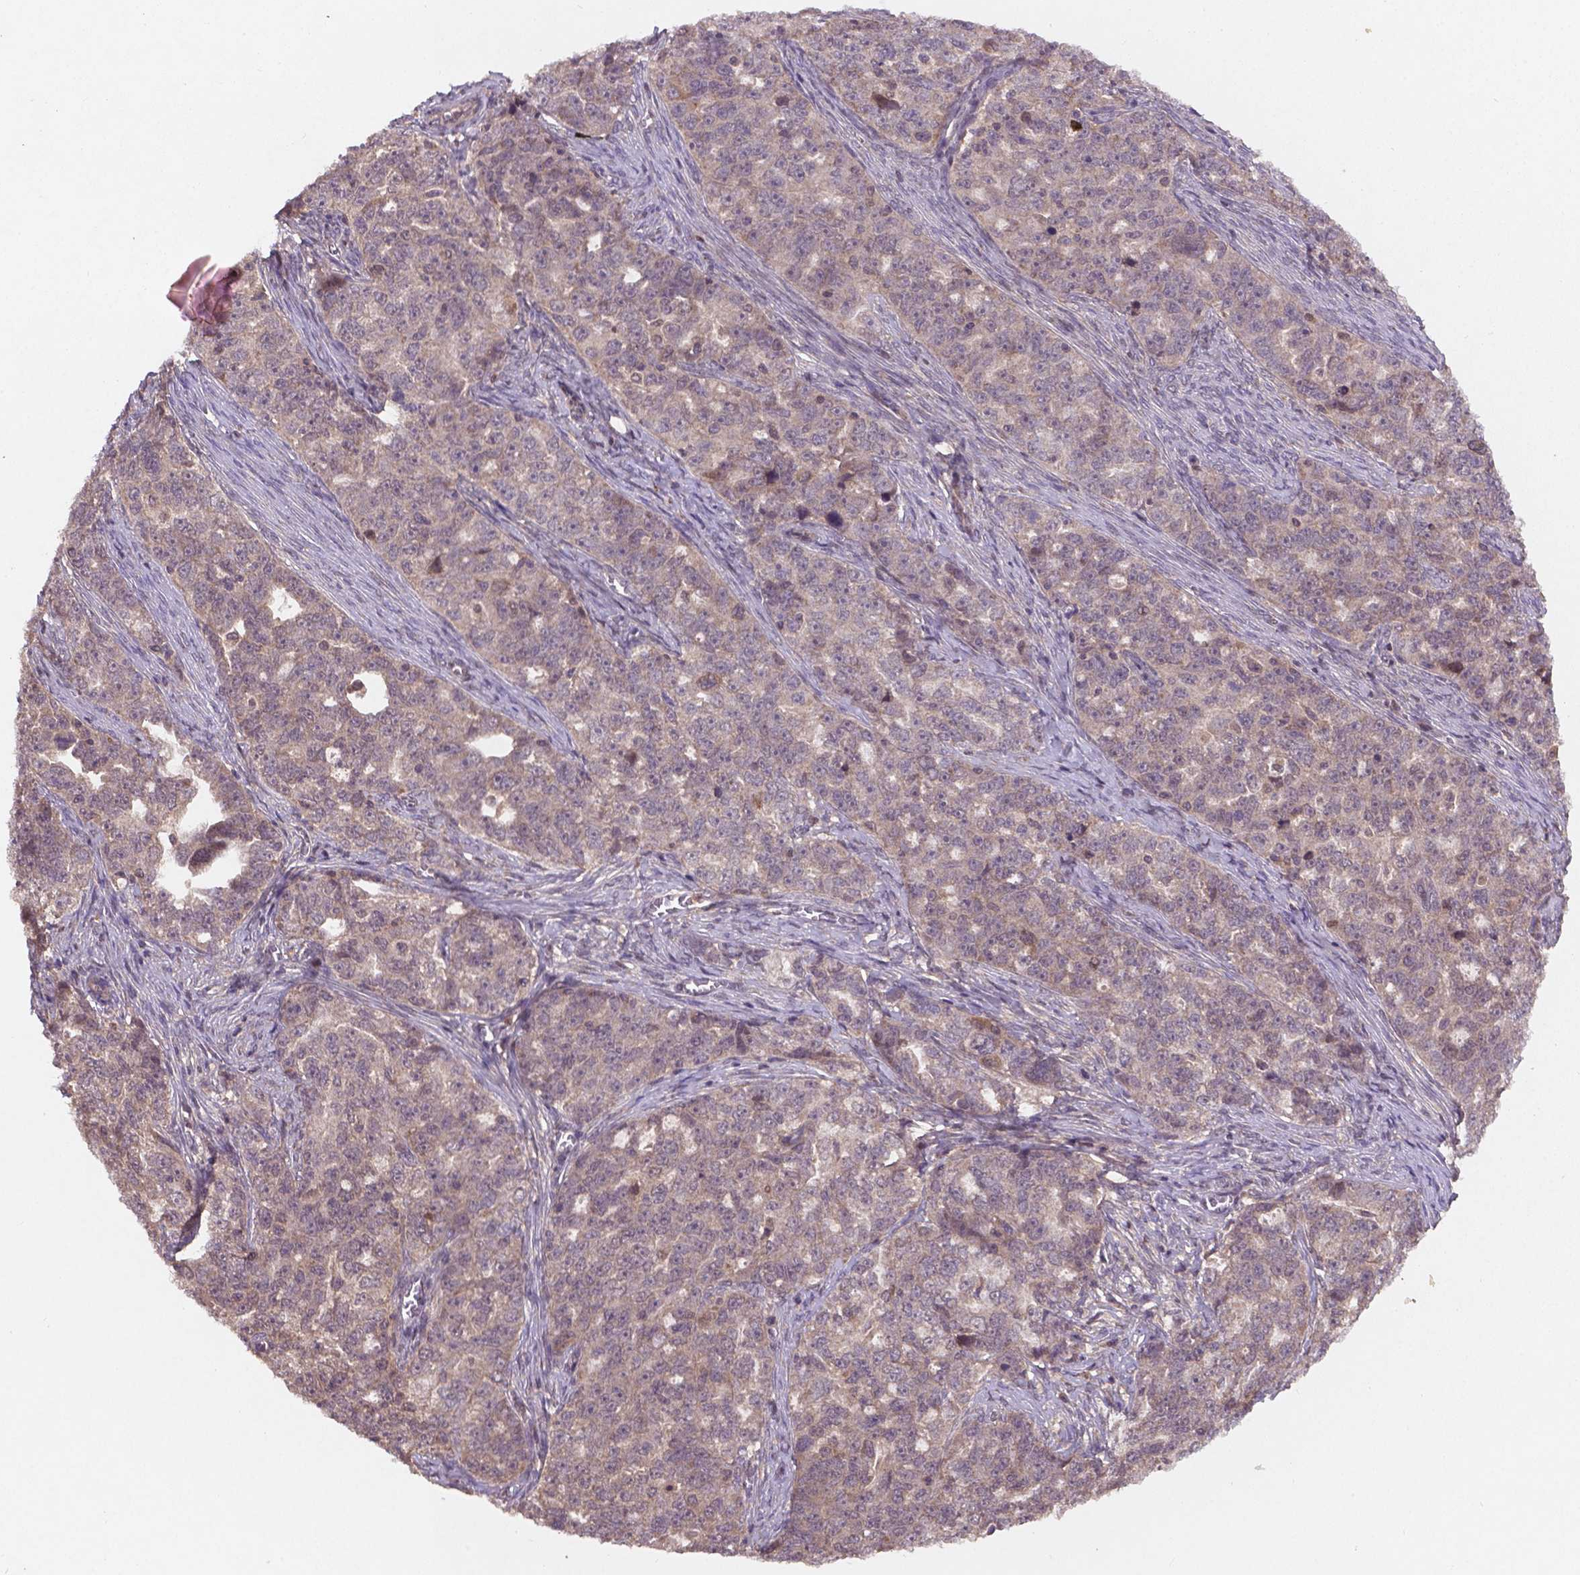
{"staining": {"intensity": "negative", "quantity": "none", "location": "none"}, "tissue": "ovarian cancer", "cell_type": "Tumor cells", "image_type": "cancer", "snomed": [{"axis": "morphology", "description": "Cystadenocarcinoma, serous, NOS"}, {"axis": "topography", "description": "Ovary"}], "caption": "A high-resolution image shows IHC staining of serous cystadenocarcinoma (ovarian), which shows no significant positivity in tumor cells.", "gene": "NIPAL2", "patient": {"sex": "female", "age": 51}}